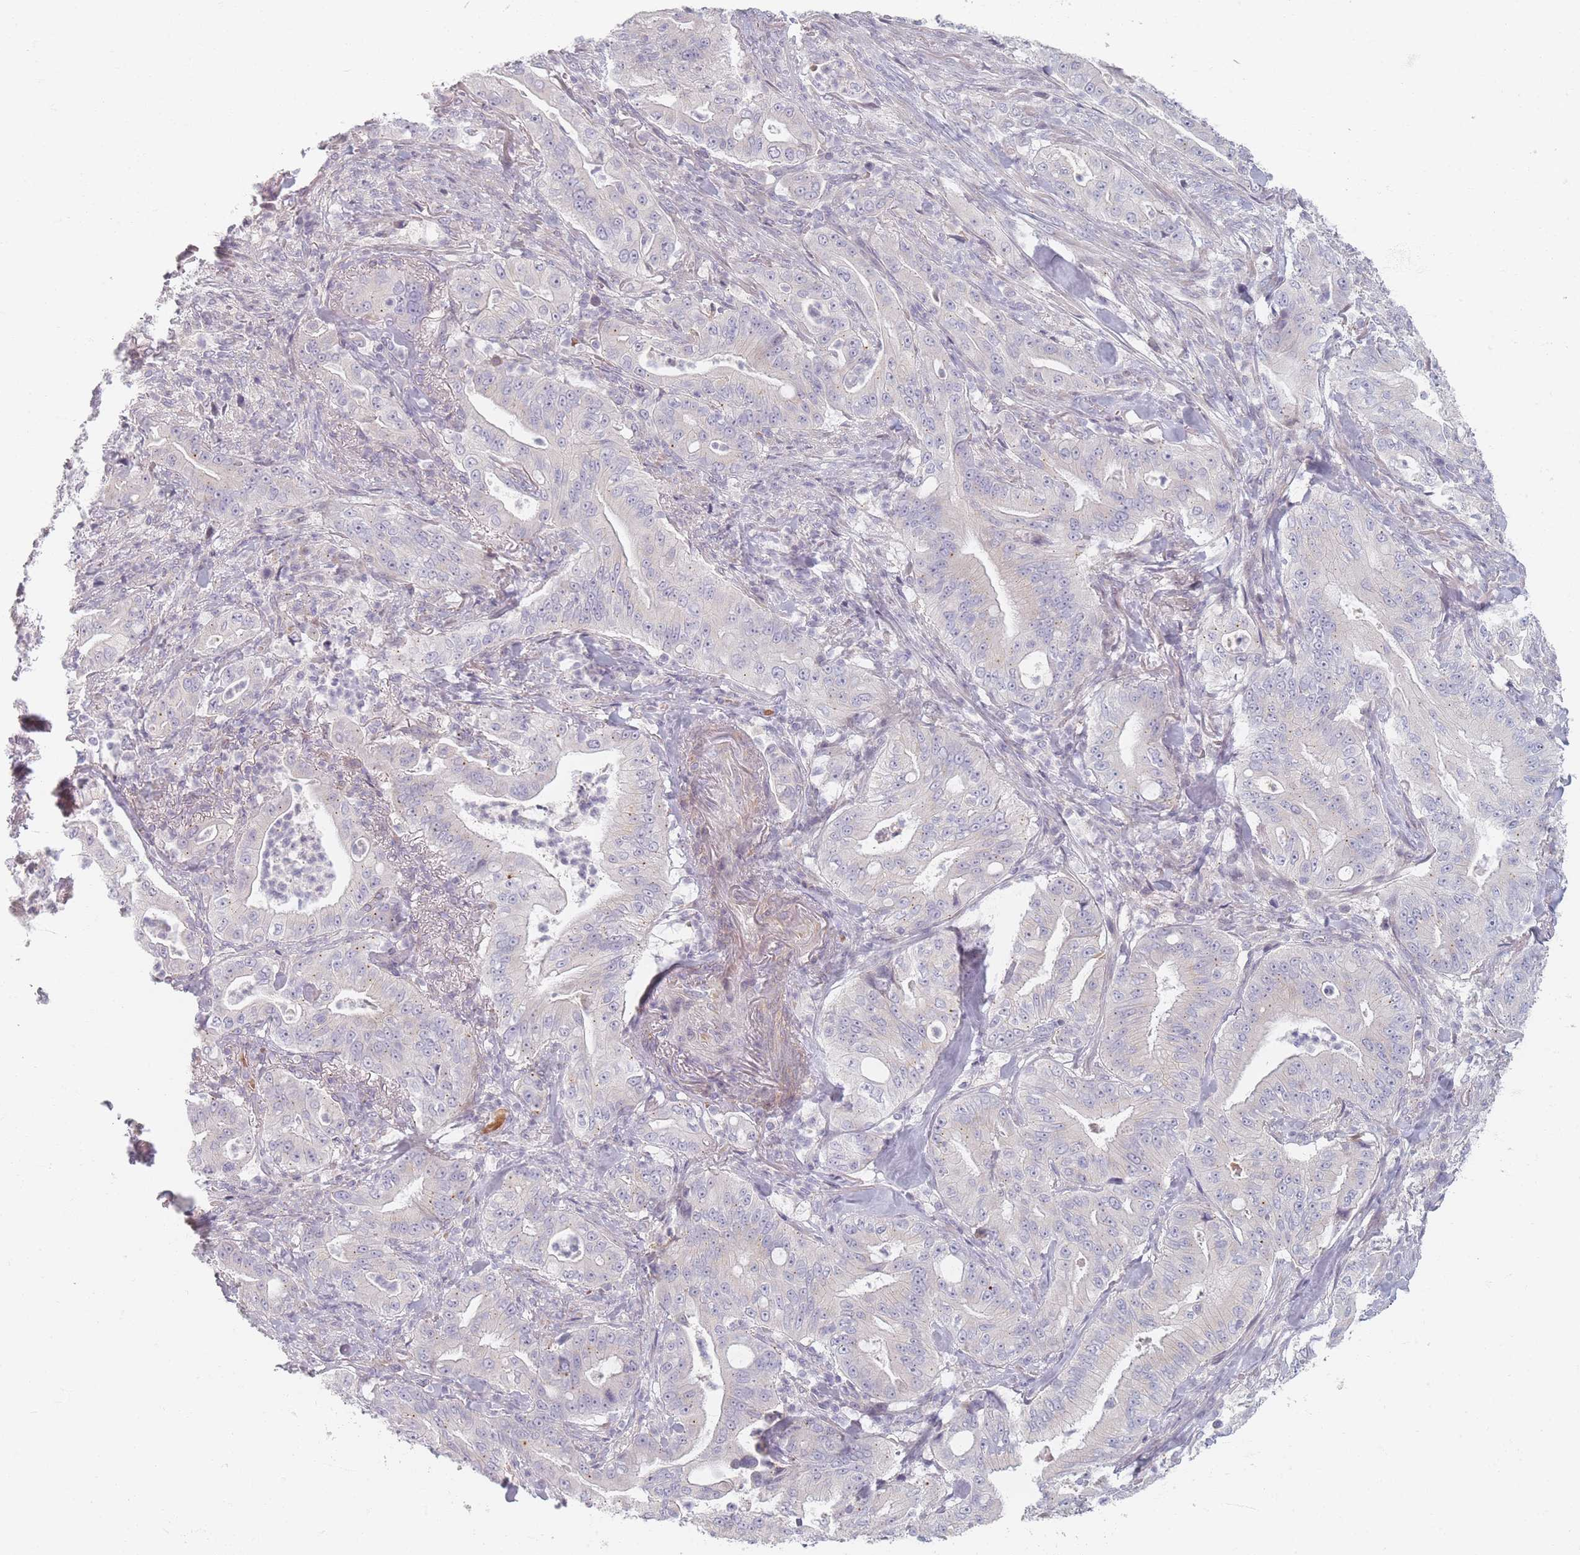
{"staining": {"intensity": "negative", "quantity": "none", "location": "none"}, "tissue": "pancreatic cancer", "cell_type": "Tumor cells", "image_type": "cancer", "snomed": [{"axis": "morphology", "description": "Adenocarcinoma, NOS"}, {"axis": "topography", "description": "Pancreas"}], "caption": "A micrograph of pancreatic cancer (adenocarcinoma) stained for a protein shows no brown staining in tumor cells.", "gene": "TMOD1", "patient": {"sex": "male", "age": 71}}